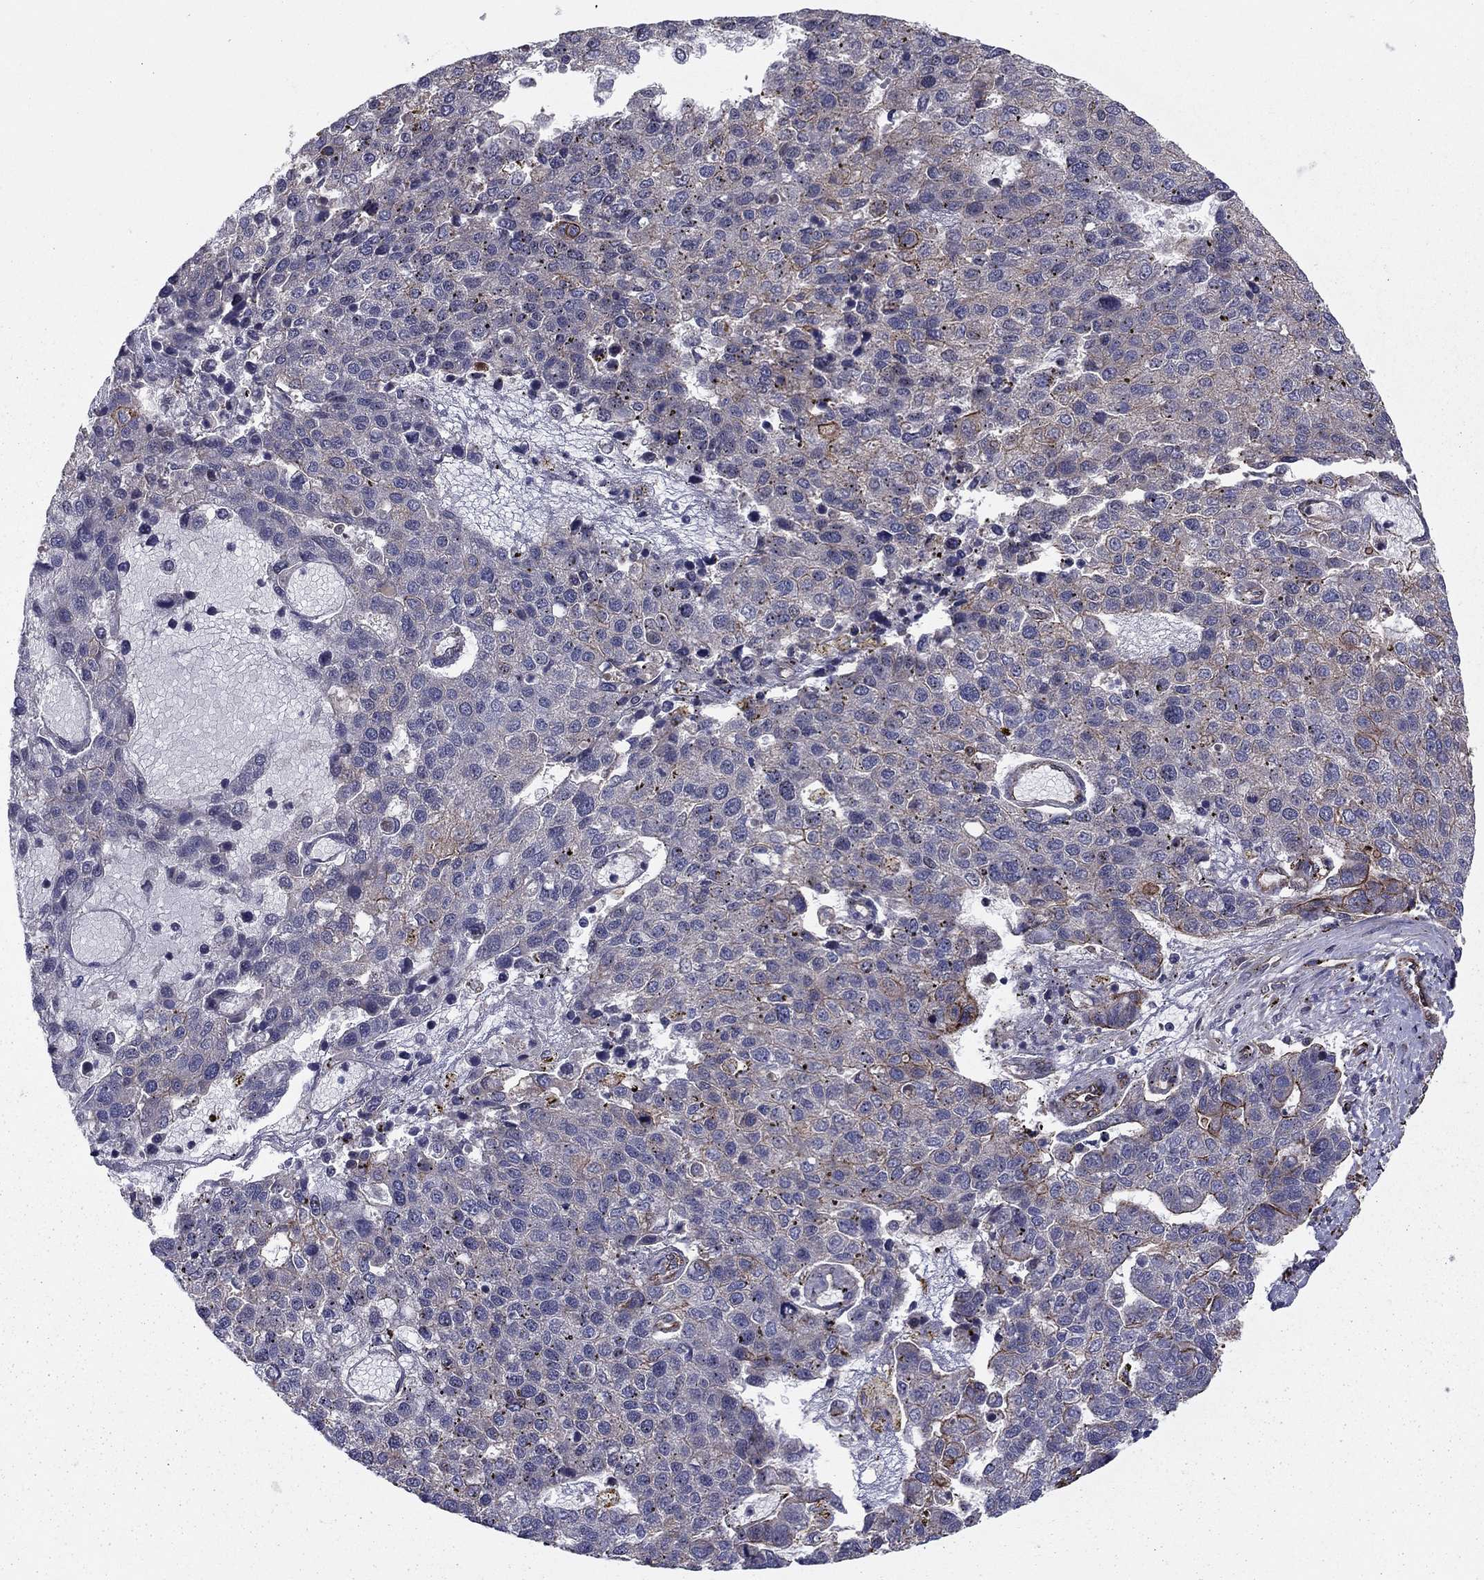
{"staining": {"intensity": "moderate", "quantity": "<25%", "location": "cytoplasmic/membranous"}, "tissue": "pancreatic cancer", "cell_type": "Tumor cells", "image_type": "cancer", "snomed": [{"axis": "morphology", "description": "Adenocarcinoma, NOS"}, {"axis": "topography", "description": "Pancreas"}], "caption": "Adenocarcinoma (pancreatic) stained with a brown dye reveals moderate cytoplasmic/membranous positive staining in about <25% of tumor cells.", "gene": "SHMT1", "patient": {"sex": "female", "age": 61}}